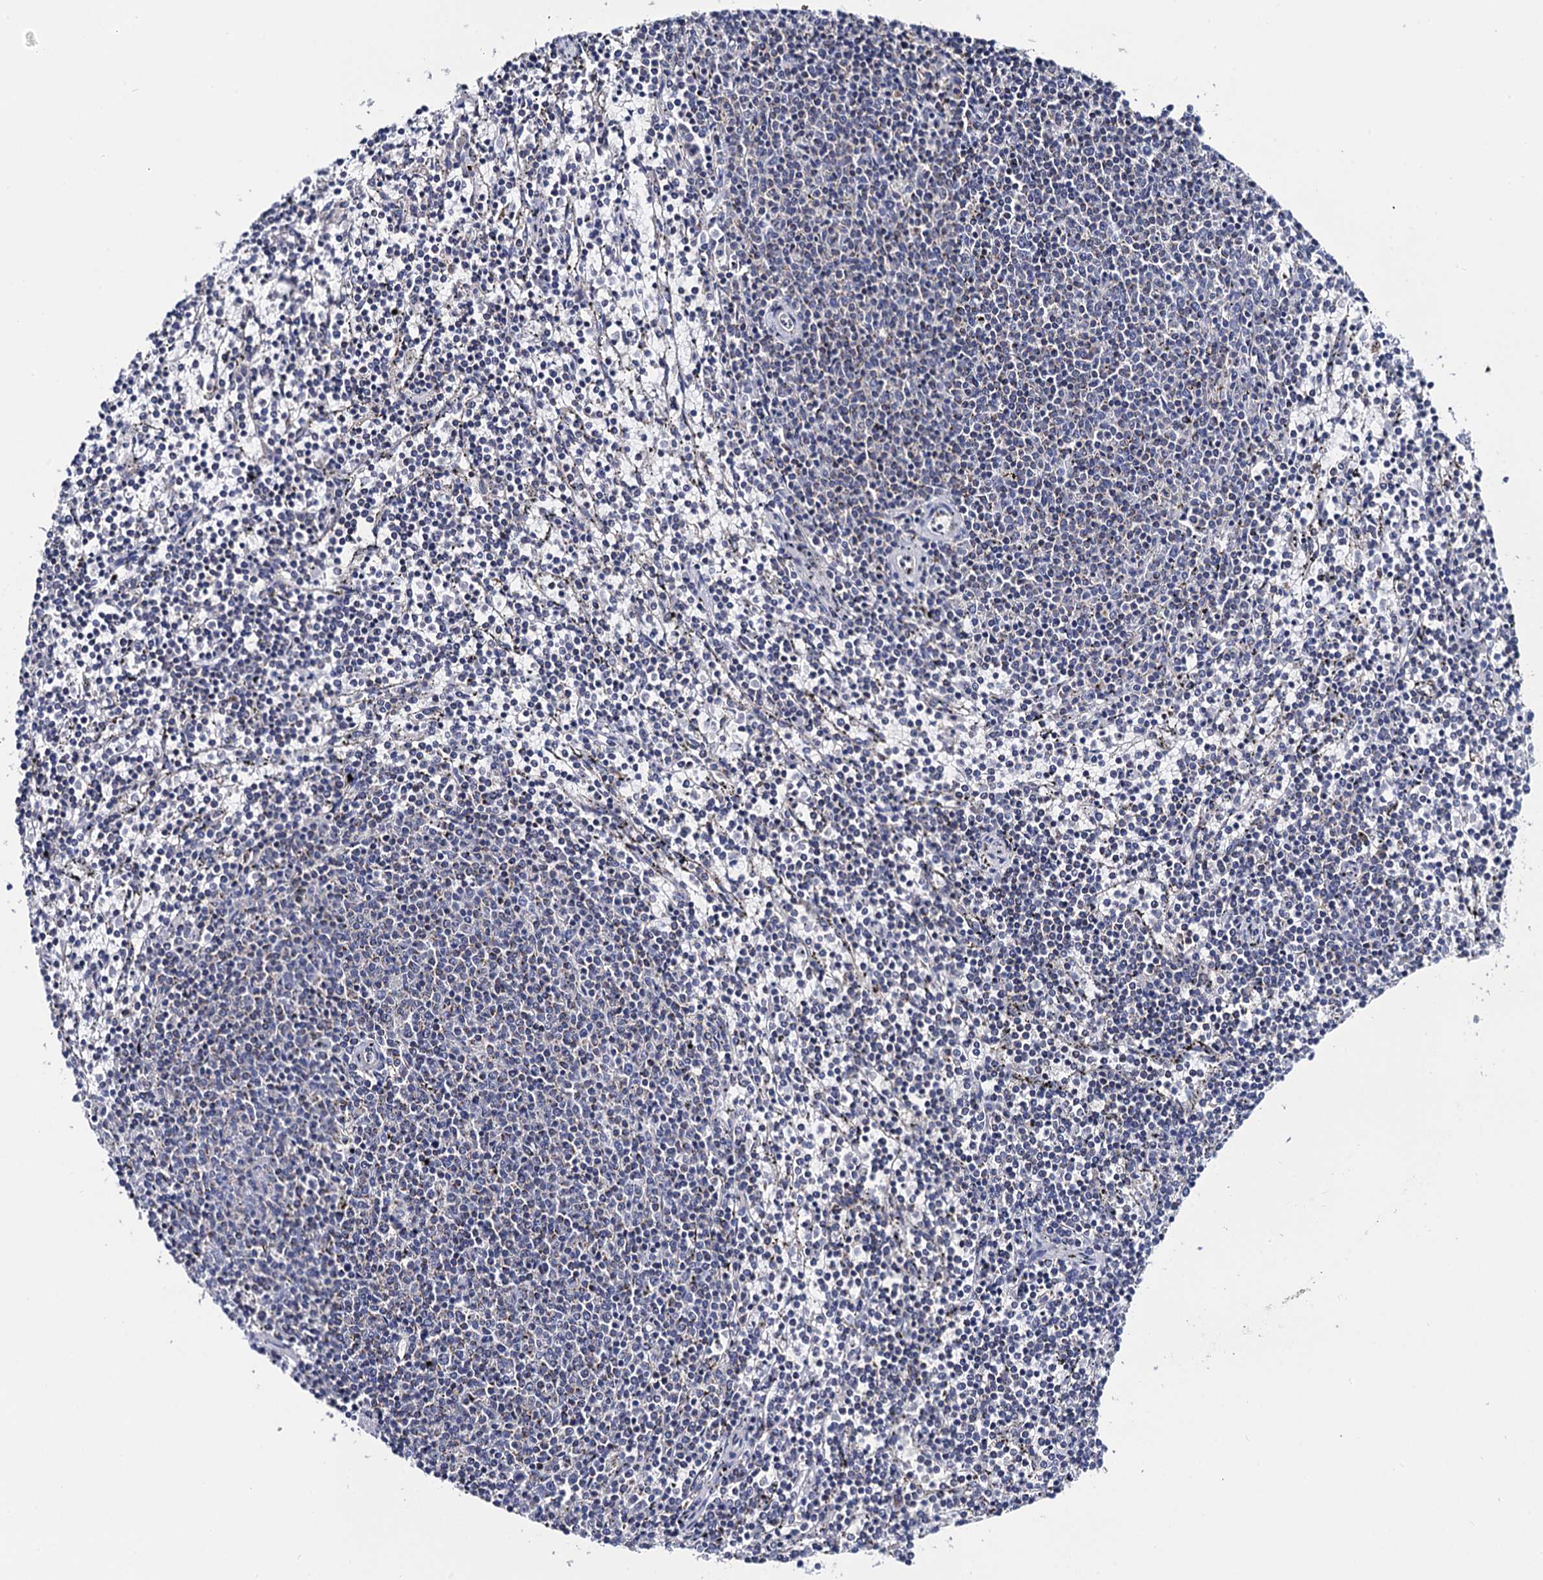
{"staining": {"intensity": "negative", "quantity": "none", "location": "none"}, "tissue": "lymphoma", "cell_type": "Tumor cells", "image_type": "cancer", "snomed": [{"axis": "morphology", "description": "Malignant lymphoma, non-Hodgkin's type, Low grade"}, {"axis": "topography", "description": "Spleen"}], "caption": "A micrograph of human low-grade malignant lymphoma, non-Hodgkin's type is negative for staining in tumor cells.", "gene": "ACADSB", "patient": {"sex": "female", "age": 50}}